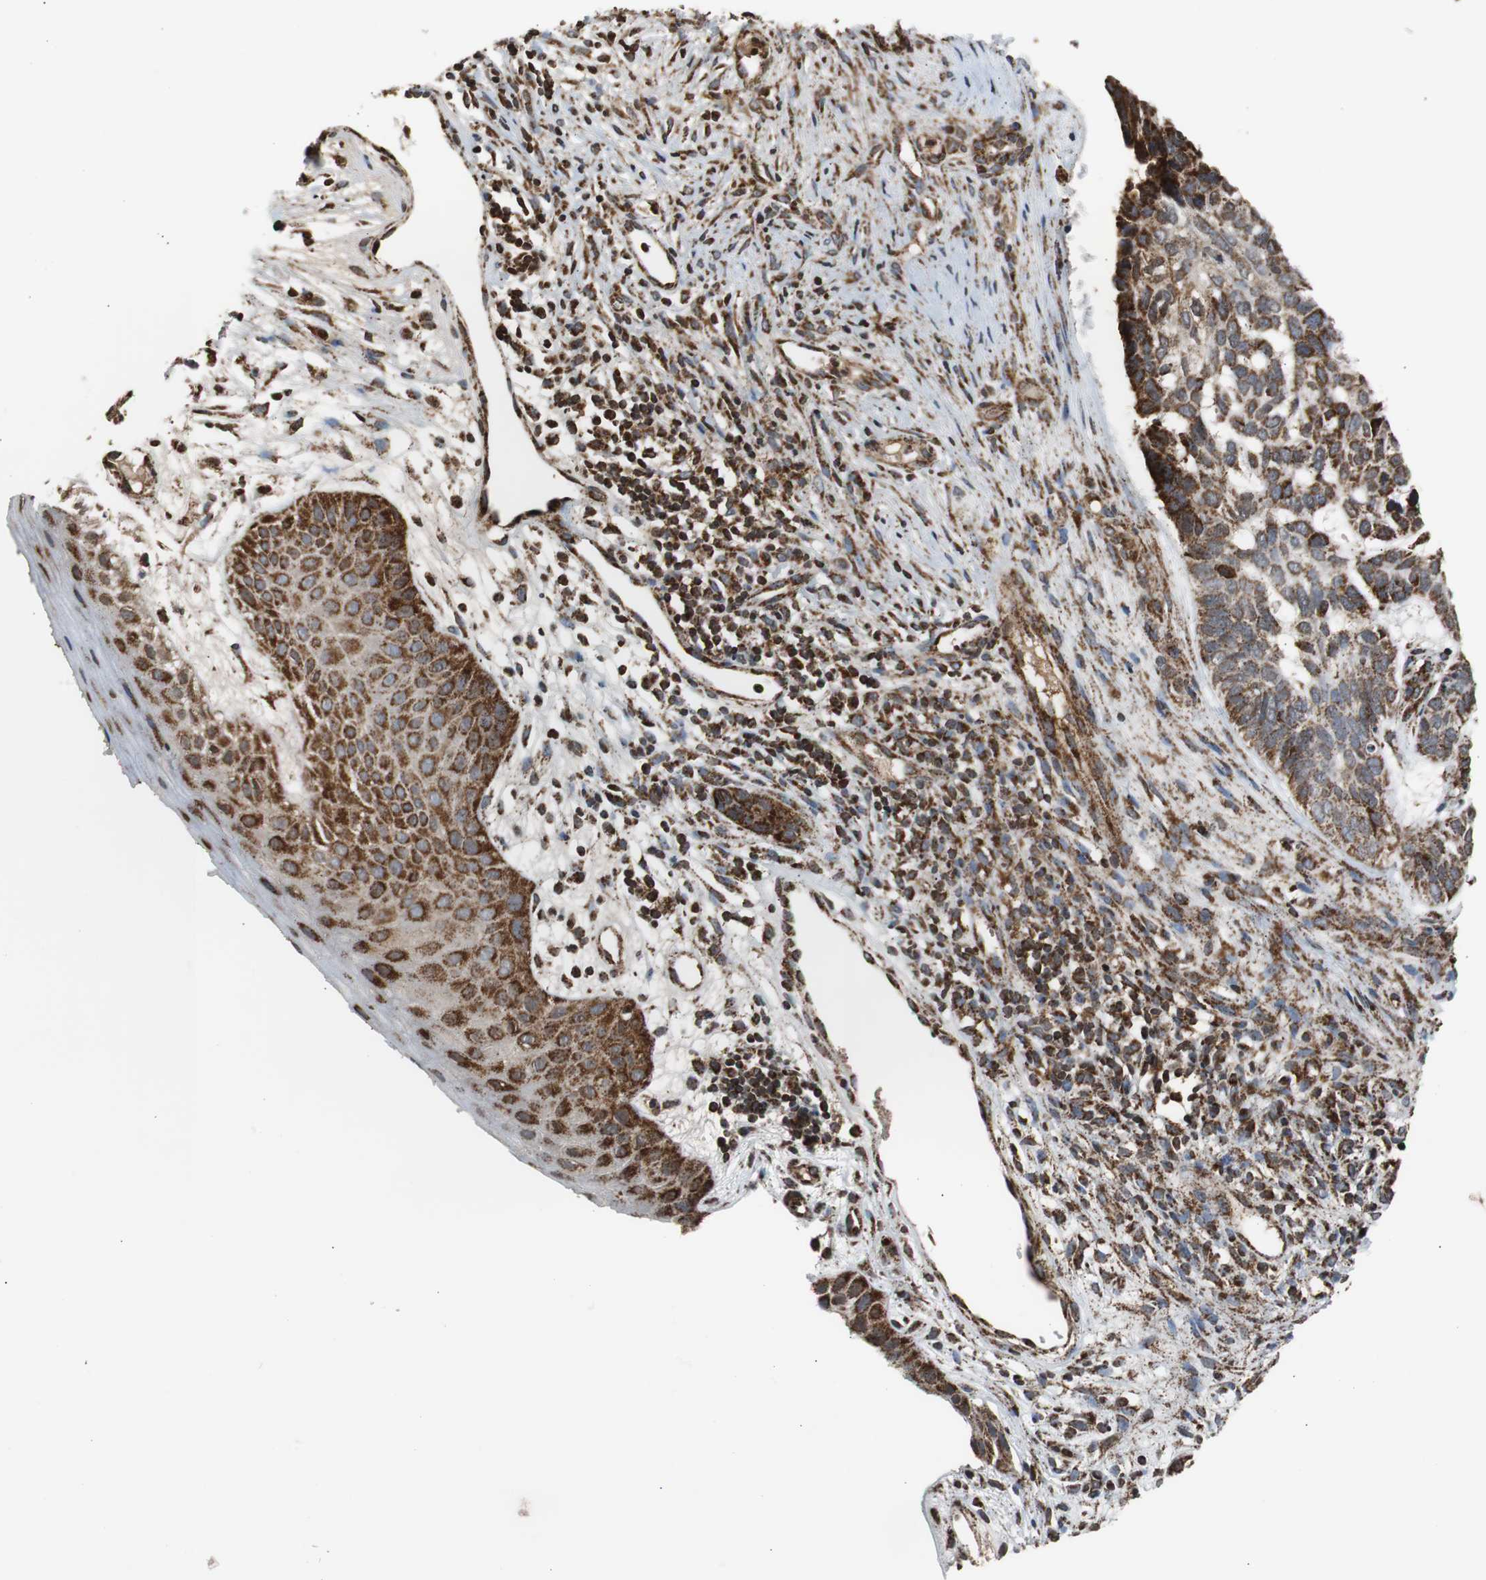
{"staining": {"intensity": "strong", "quantity": ">75%", "location": "cytoplasmic/membranous"}, "tissue": "skin cancer", "cell_type": "Tumor cells", "image_type": "cancer", "snomed": [{"axis": "morphology", "description": "Basal cell carcinoma"}, {"axis": "topography", "description": "Skin"}], "caption": "A histopathology image of human skin cancer (basal cell carcinoma) stained for a protein exhibits strong cytoplasmic/membranous brown staining in tumor cells. The staining is performed using DAB (3,3'-diaminobenzidine) brown chromogen to label protein expression. The nuclei are counter-stained blue using hematoxylin.", "gene": "HSPA9", "patient": {"sex": "male", "age": 87}}